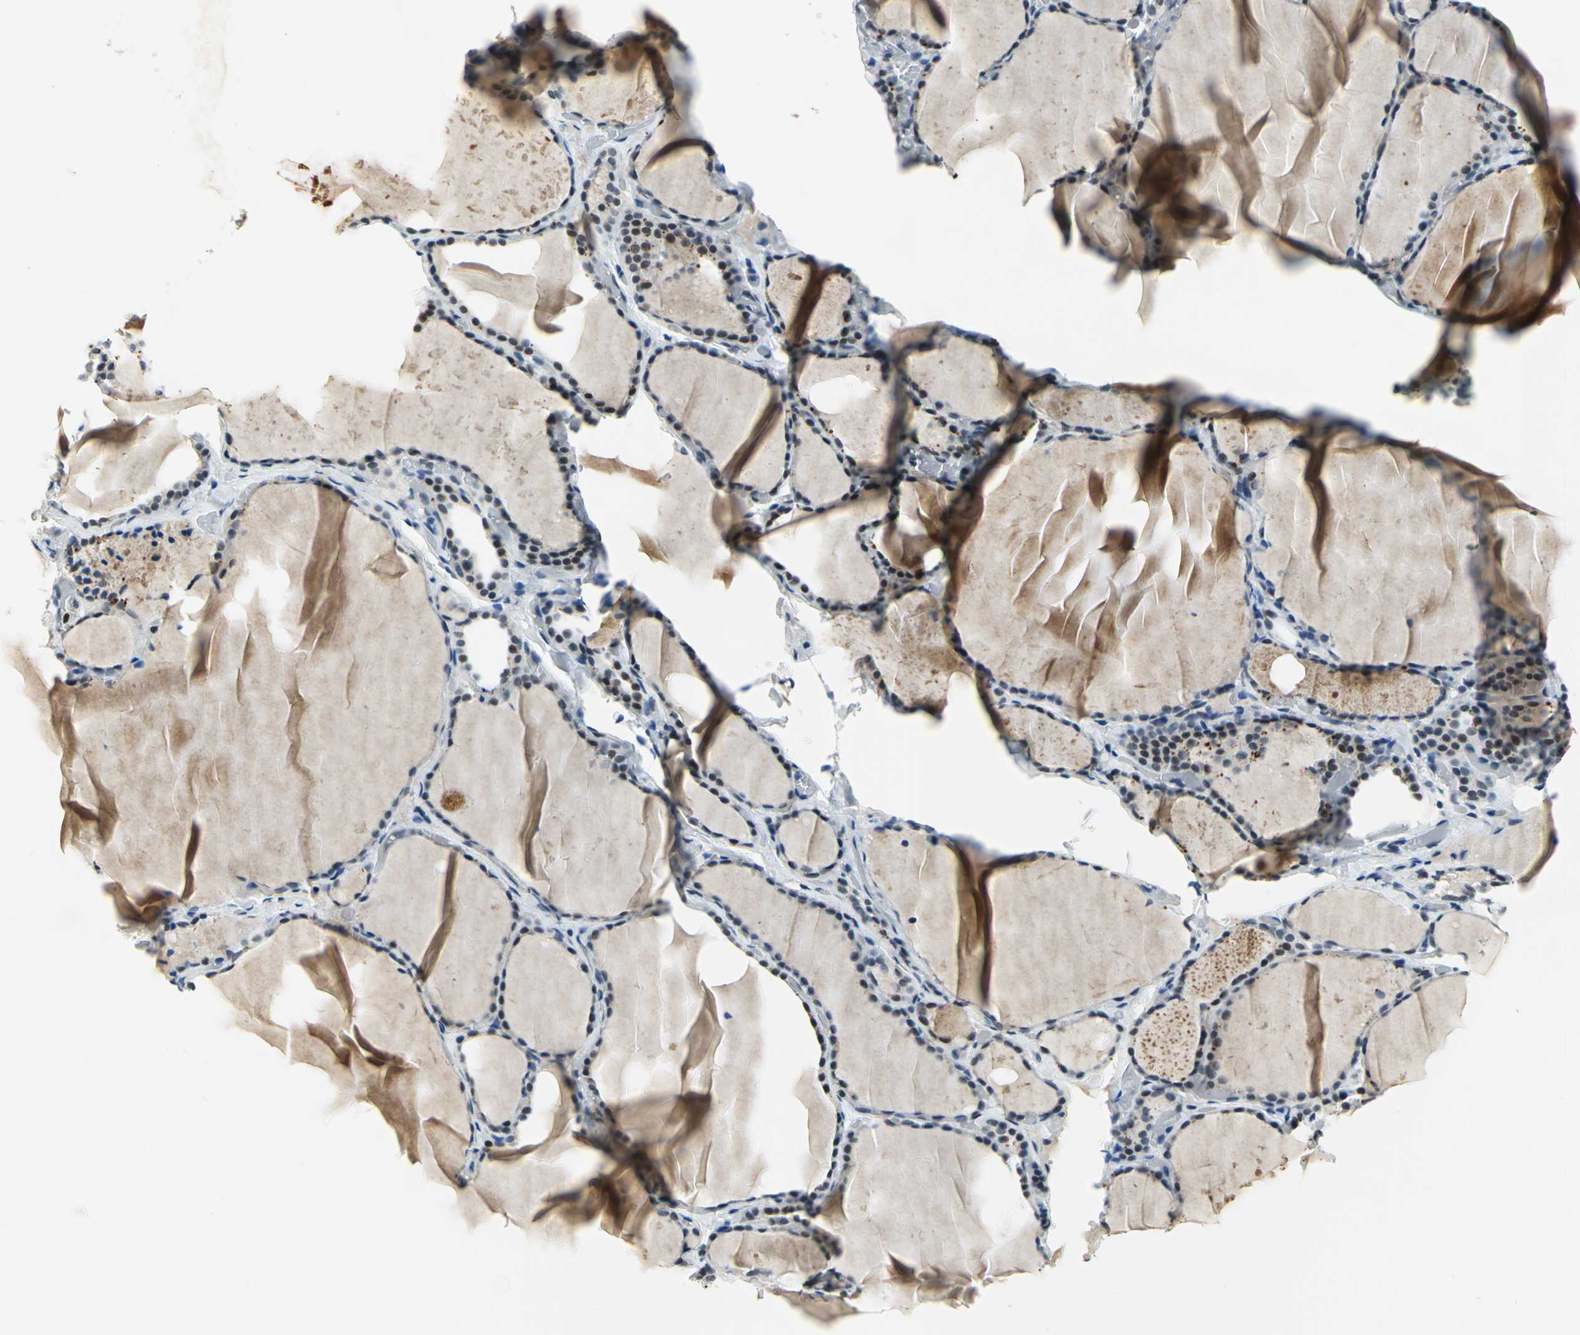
{"staining": {"intensity": "strong", "quantity": "25%-75%", "location": "cytoplasmic/membranous"}, "tissue": "thyroid gland", "cell_type": "Glandular cells", "image_type": "normal", "snomed": [{"axis": "morphology", "description": "Normal tissue, NOS"}, {"axis": "topography", "description": "Thyroid gland"}], "caption": "This is an image of immunohistochemistry staining of unremarkable thyroid gland, which shows strong expression in the cytoplasmic/membranous of glandular cells.", "gene": "RAD17", "patient": {"sex": "female", "age": 22}}